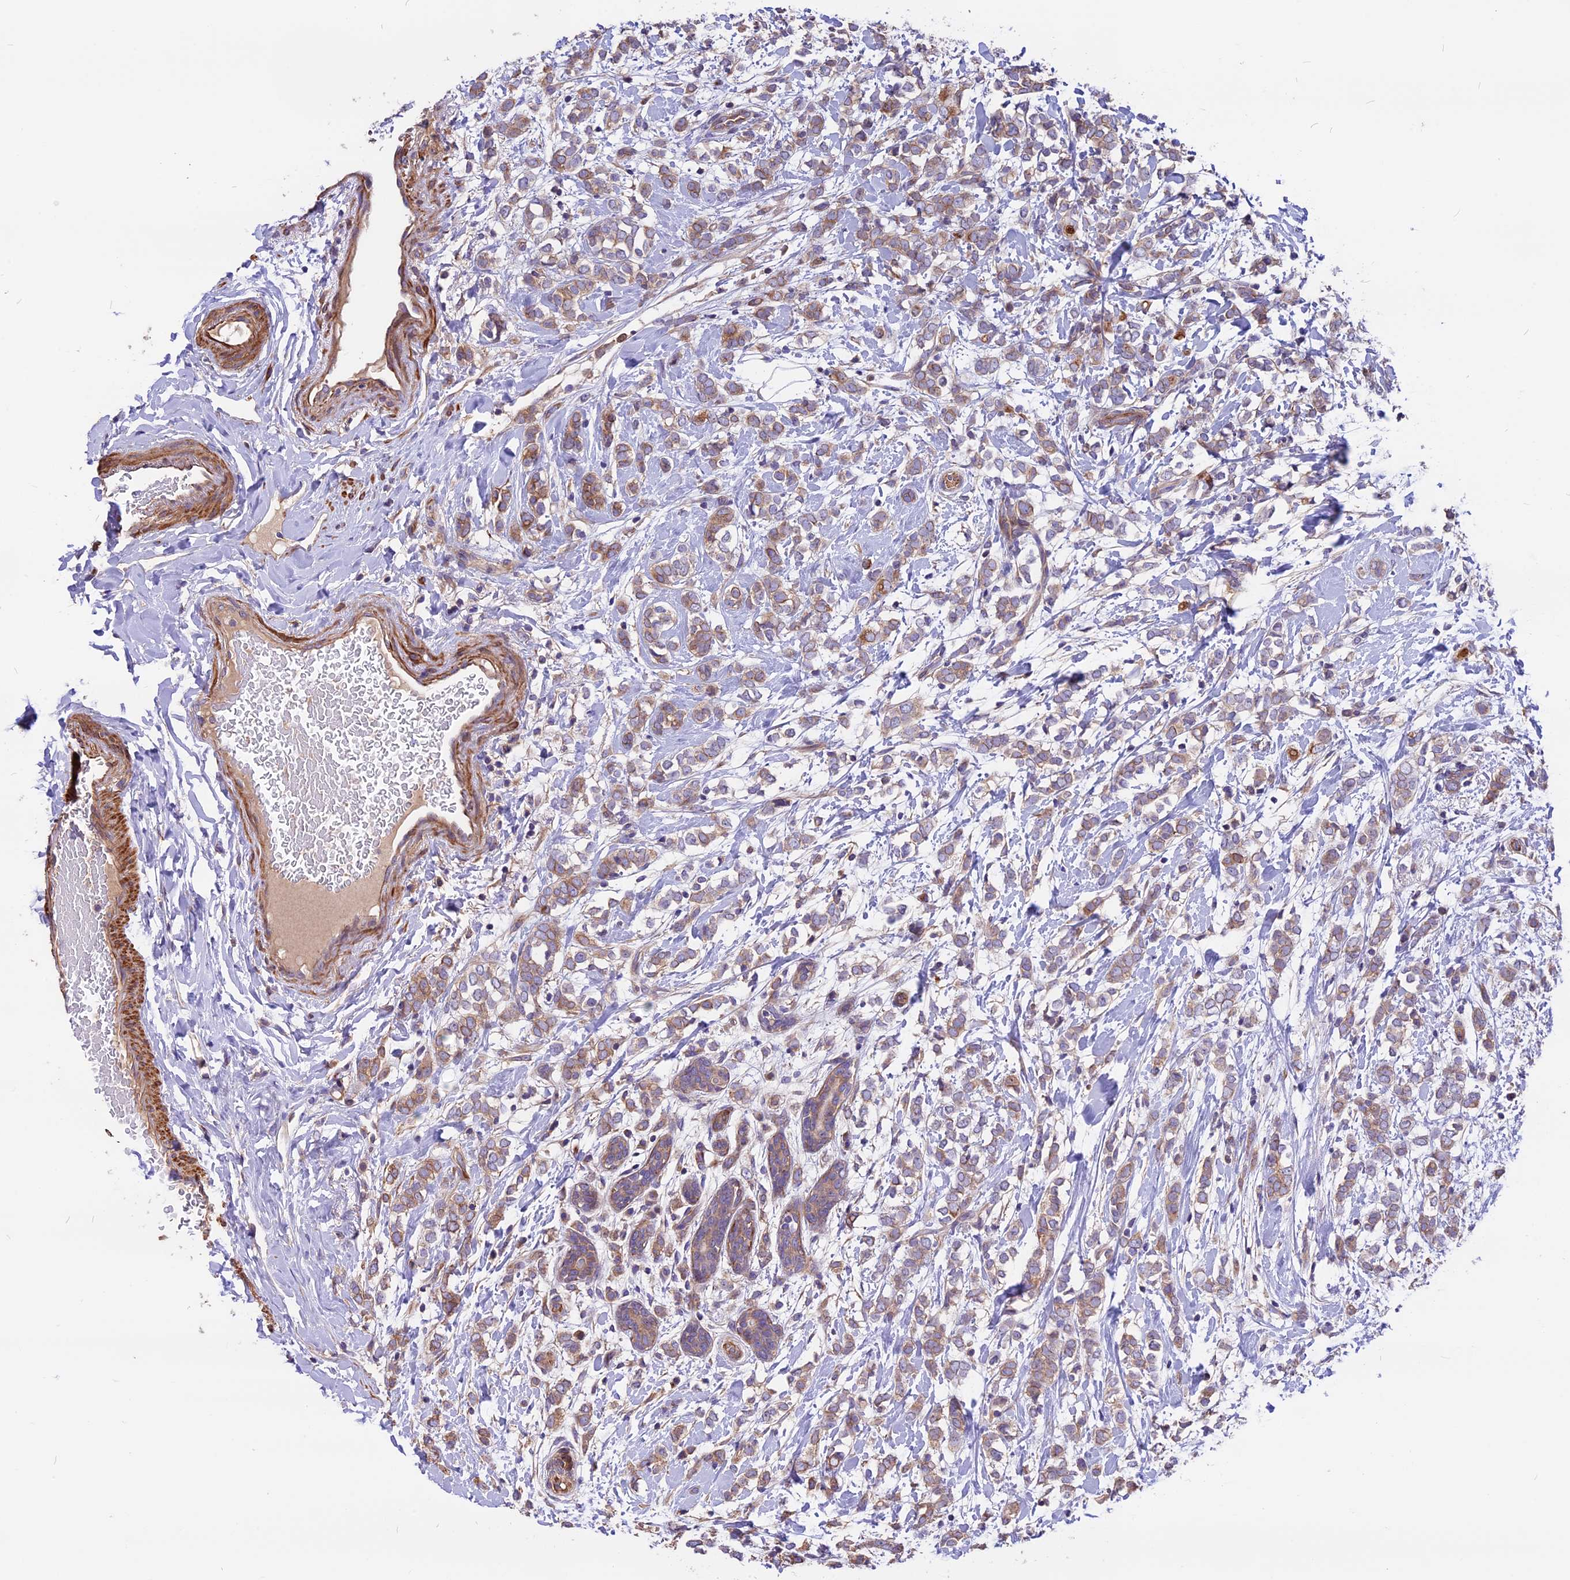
{"staining": {"intensity": "moderate", "quantity": ">75%", "location": "cytoplasmic/membranous"}, "tissue": "breast cancer", "cell_type": "Tumor cells", "image_type": "cancer", "snomed": [{"axis": "morphology", "description": "Normal tissue, NOS"}, {"axis": "morphology", "description": "Lobular carcinoma"}, {"axis": "topography", "description": "Breast"}], "caption": "Immunohistochemistry staining of lobular carcinoma (breast), which exhibits medium levels of moderate cytoplasmic/membranous staining in approximately >75% of tumor cells indicating moderate cytoplasmic/membranous protein positivity. The staining was performed using DAB (3,3'-diaminobenzidine) (brown) for protein detection and nuclei were counterstained in hematoxylin (blue).", "gene": "ANO3", "patient": {"sex": "female", "age": 47}}